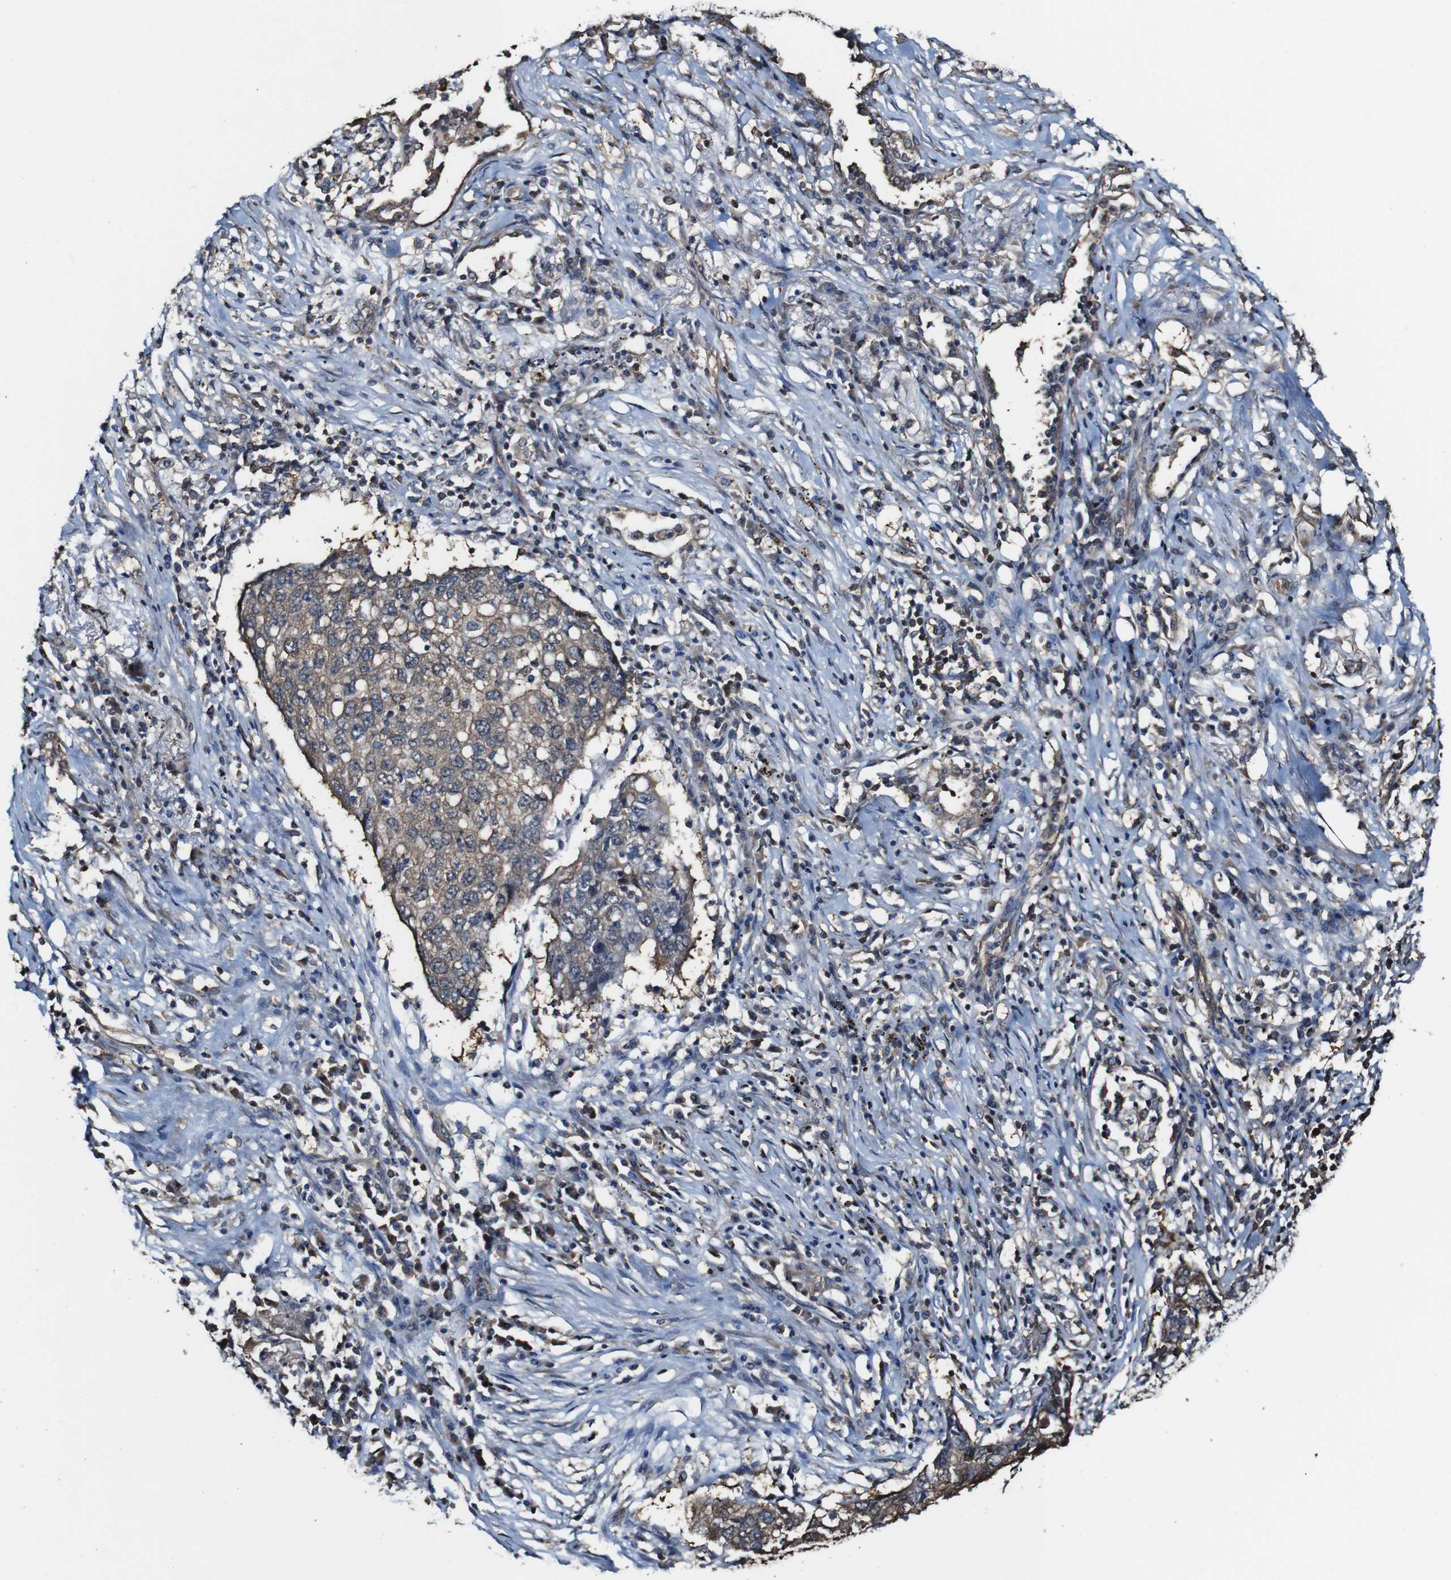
{"staining": {"intensity": "moderate", "quantity": ">75%", "location": "cytoplasmic/membranous"}, "tissue": "lung cancer", "cell_type": "Tumor cells", "image_type": "cancer", "snomed": [{"axis": "morphology", "description": "Squamous cell carcinoma, NOS"}, {"axis": "topography", "description": "Lung"}], "caption": "Lung cancer (squamous cell carcinoma) stained with DAB (3,3'-diaminobenzidine) immunohistochemistry demonstrates medium levels of moderate cytoplasmic/membranous positivity in approximately >75% of tumor cells.", "gene": "PTPRR", "patient": {"sex": "female", "age": 63}}